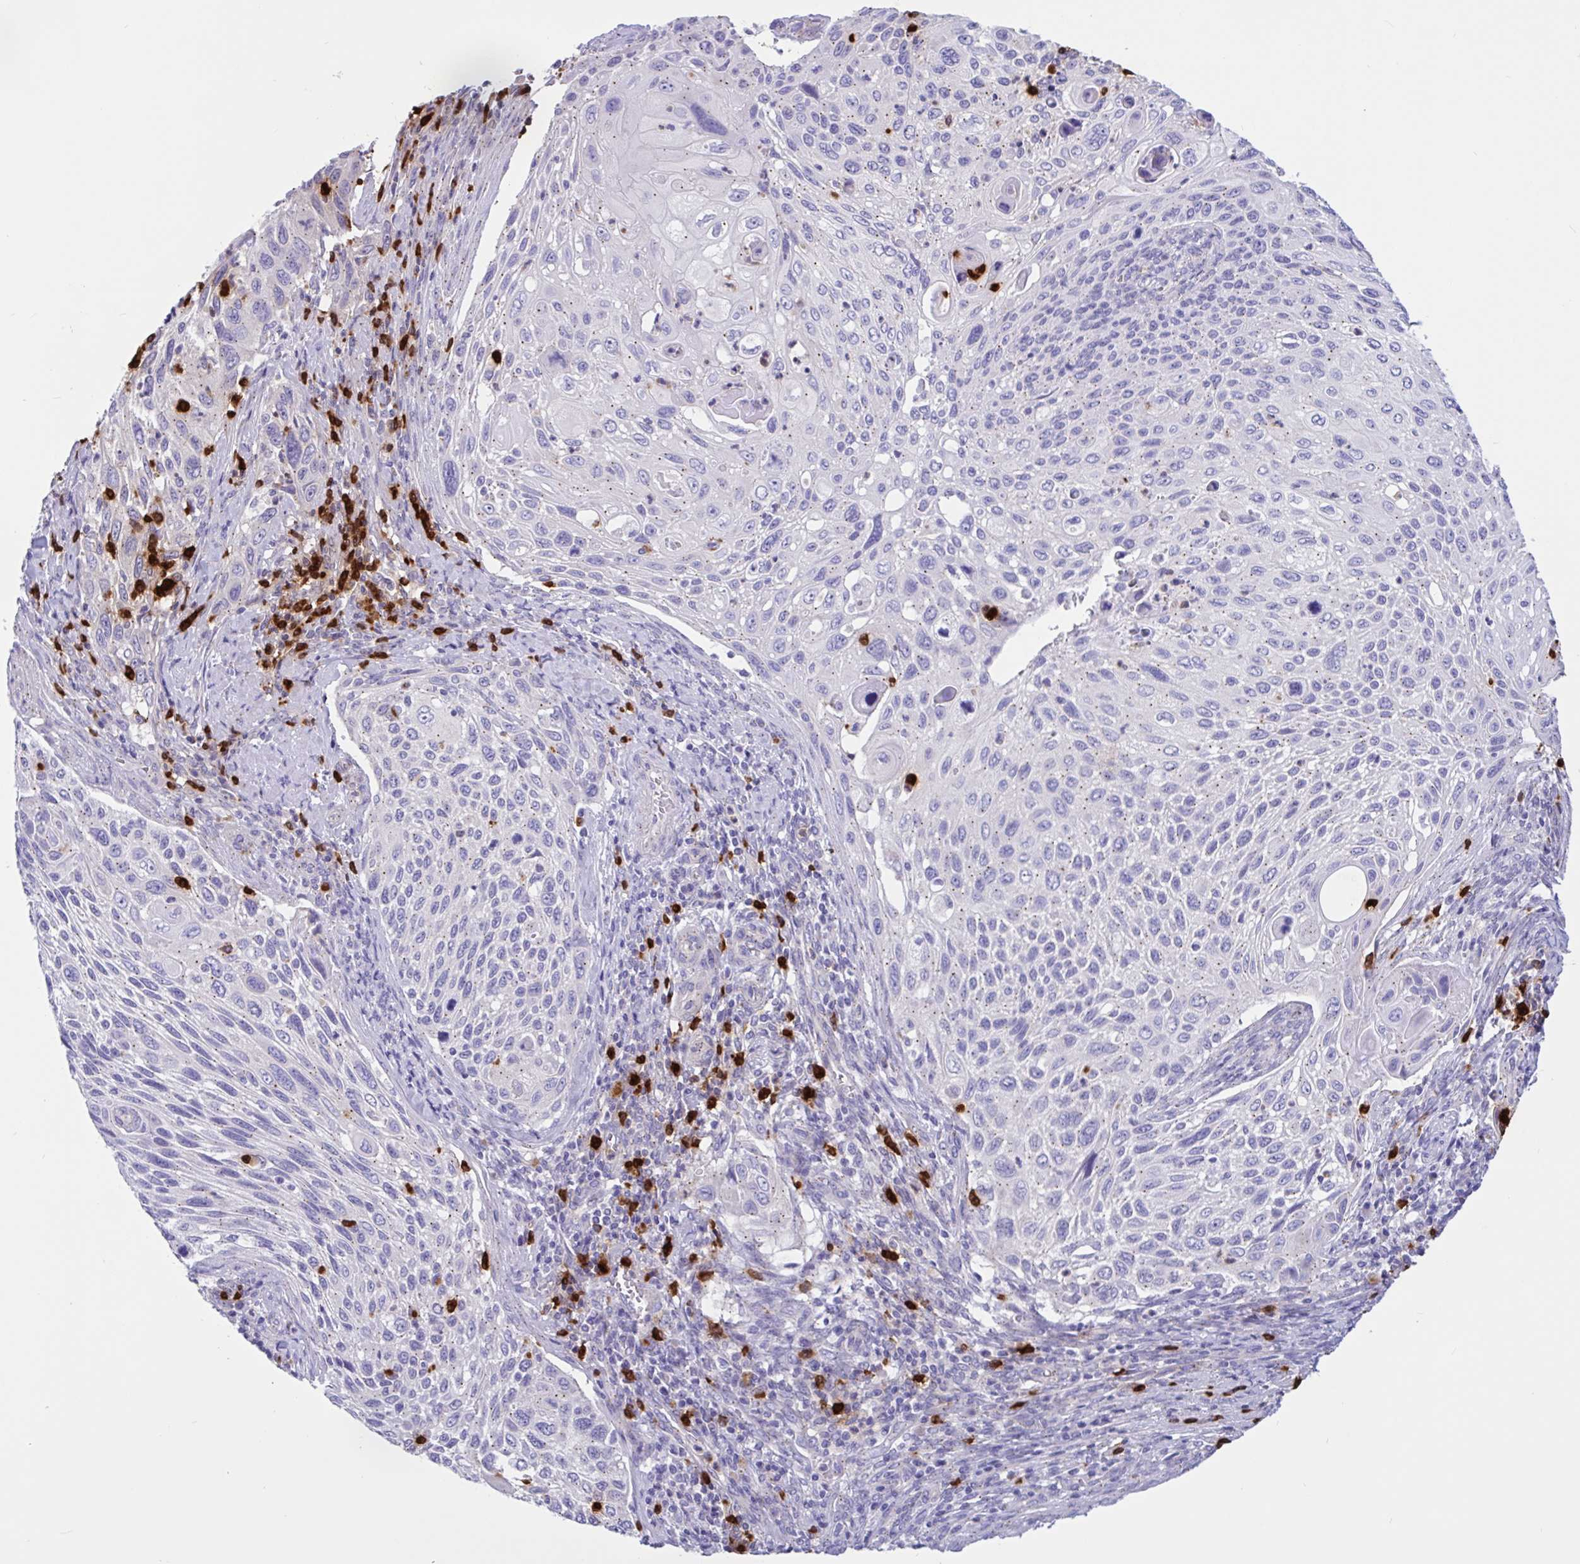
{"staining": {"intensity": "weak", "quantity": "25%-75%", "location": "cytoplasmic/membranous"}, "tissue": "cervical cancer", "cell_type": "Tumor cells", "image_type": "cancer", "snomed": [{"axis": "morphology", "description": "Squamous cell carcinoma, NOS"}, {"axis": "topography", "description": "Cervix"}], "caption": "This micrograph demonstrates immunohistochemistry (IHC) staining of squamous cell carcinoma (cervical), with low weak cytoplasmic/membranous positivity in about 25%-75% of tumor cells.", "gene": "RNASE3", "patient": {"sex": "female", "age": 70}}